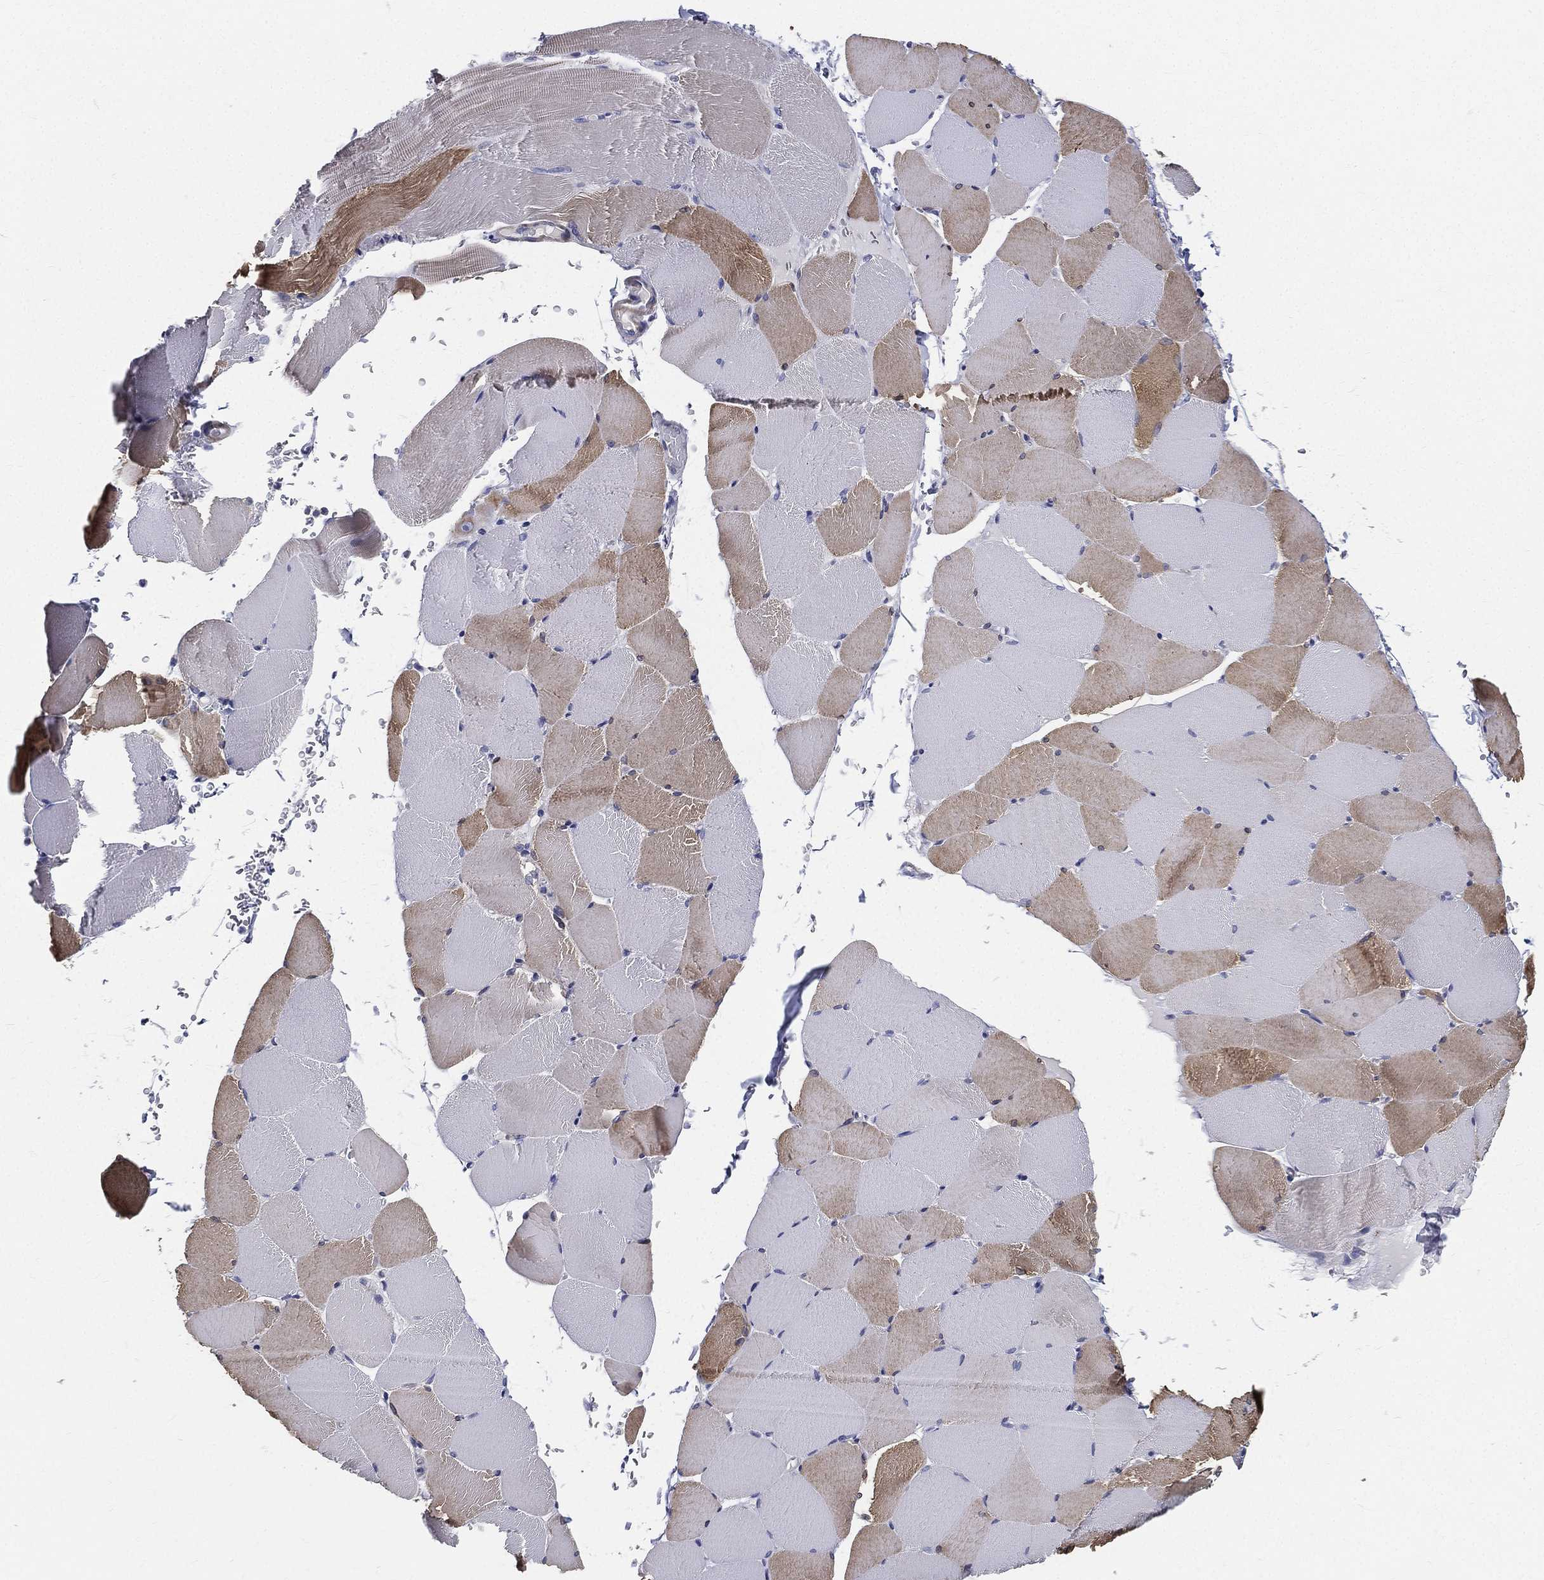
{"staining": {"intensity": "moderate", "quantity": "<25%", "location": "cytoplasmic/membranous"}, "tissue": "skeletal muscle", "cell_type": "Myocytes", "image_type": "normal", "snomed": [{"axis": "morphology", "description": "Normal tissue, NOS"}, {"axis": "topography", "description": "Skeletal muscle"}], "caption": "Skeletal muscle stained with immunohistochemistry (IHC) reveals moderate cytoplasmic/membranous expression in about <25% of myocytes.", "gene": "PWWP3A", "patient": {"sex": "female", "age": 37}}